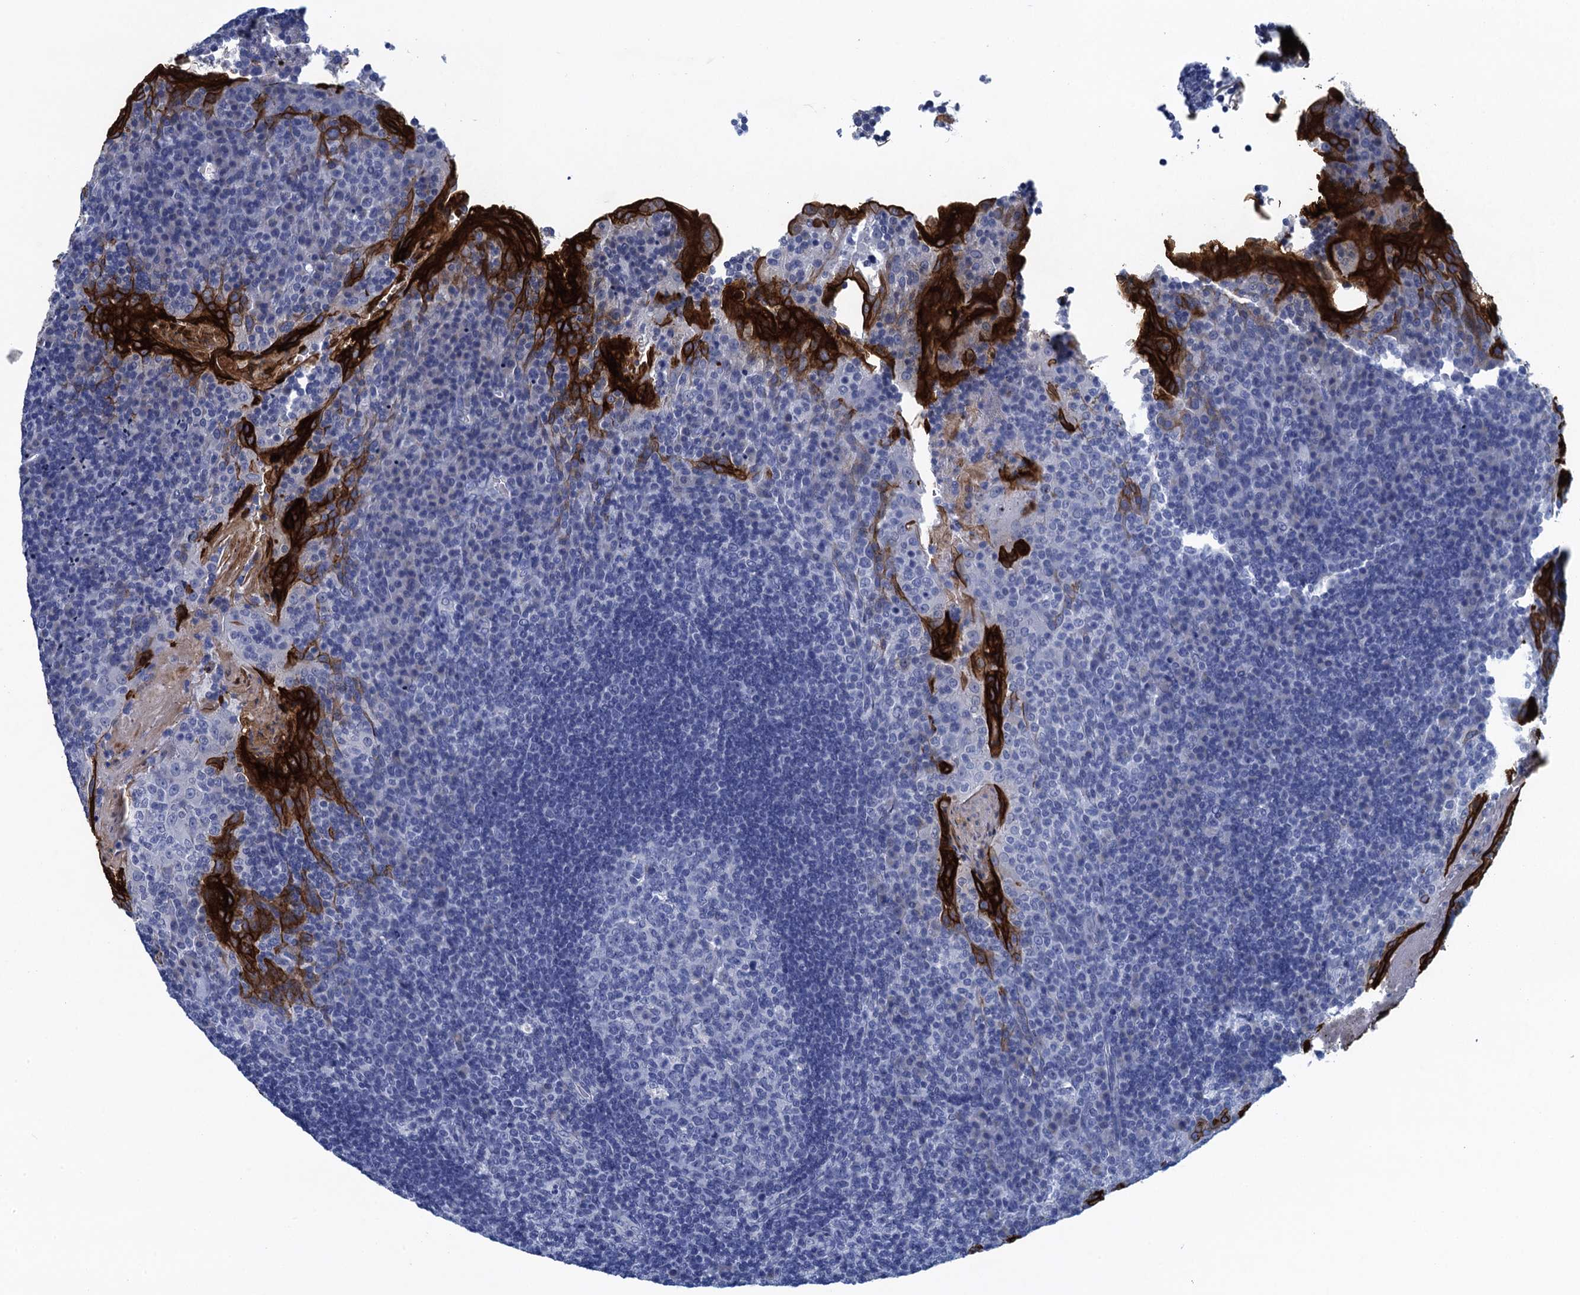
{"staining": {"intensity": "negative", "quantity": "none", "location": "none"}, "tissue": "tonsil", "cell_type": "Germinal center cells", "image_type": "normal", "snomed": [{"axis": "morphology", "description": "Normal tissue, NOS"}, {"axis": "topography", "description": "Tonsil"}], "caption": "Protein analysis of unremarkable tonsil demonstrates no significant positivity in germinal center cells. (DAB (3,3'-diaminobenzidine) immunohistochemistry (IHC) visualized using brightfield microscopy, high magnification).", "gene": "SCEL", "patient": {"sex": "male", "age": 17}}